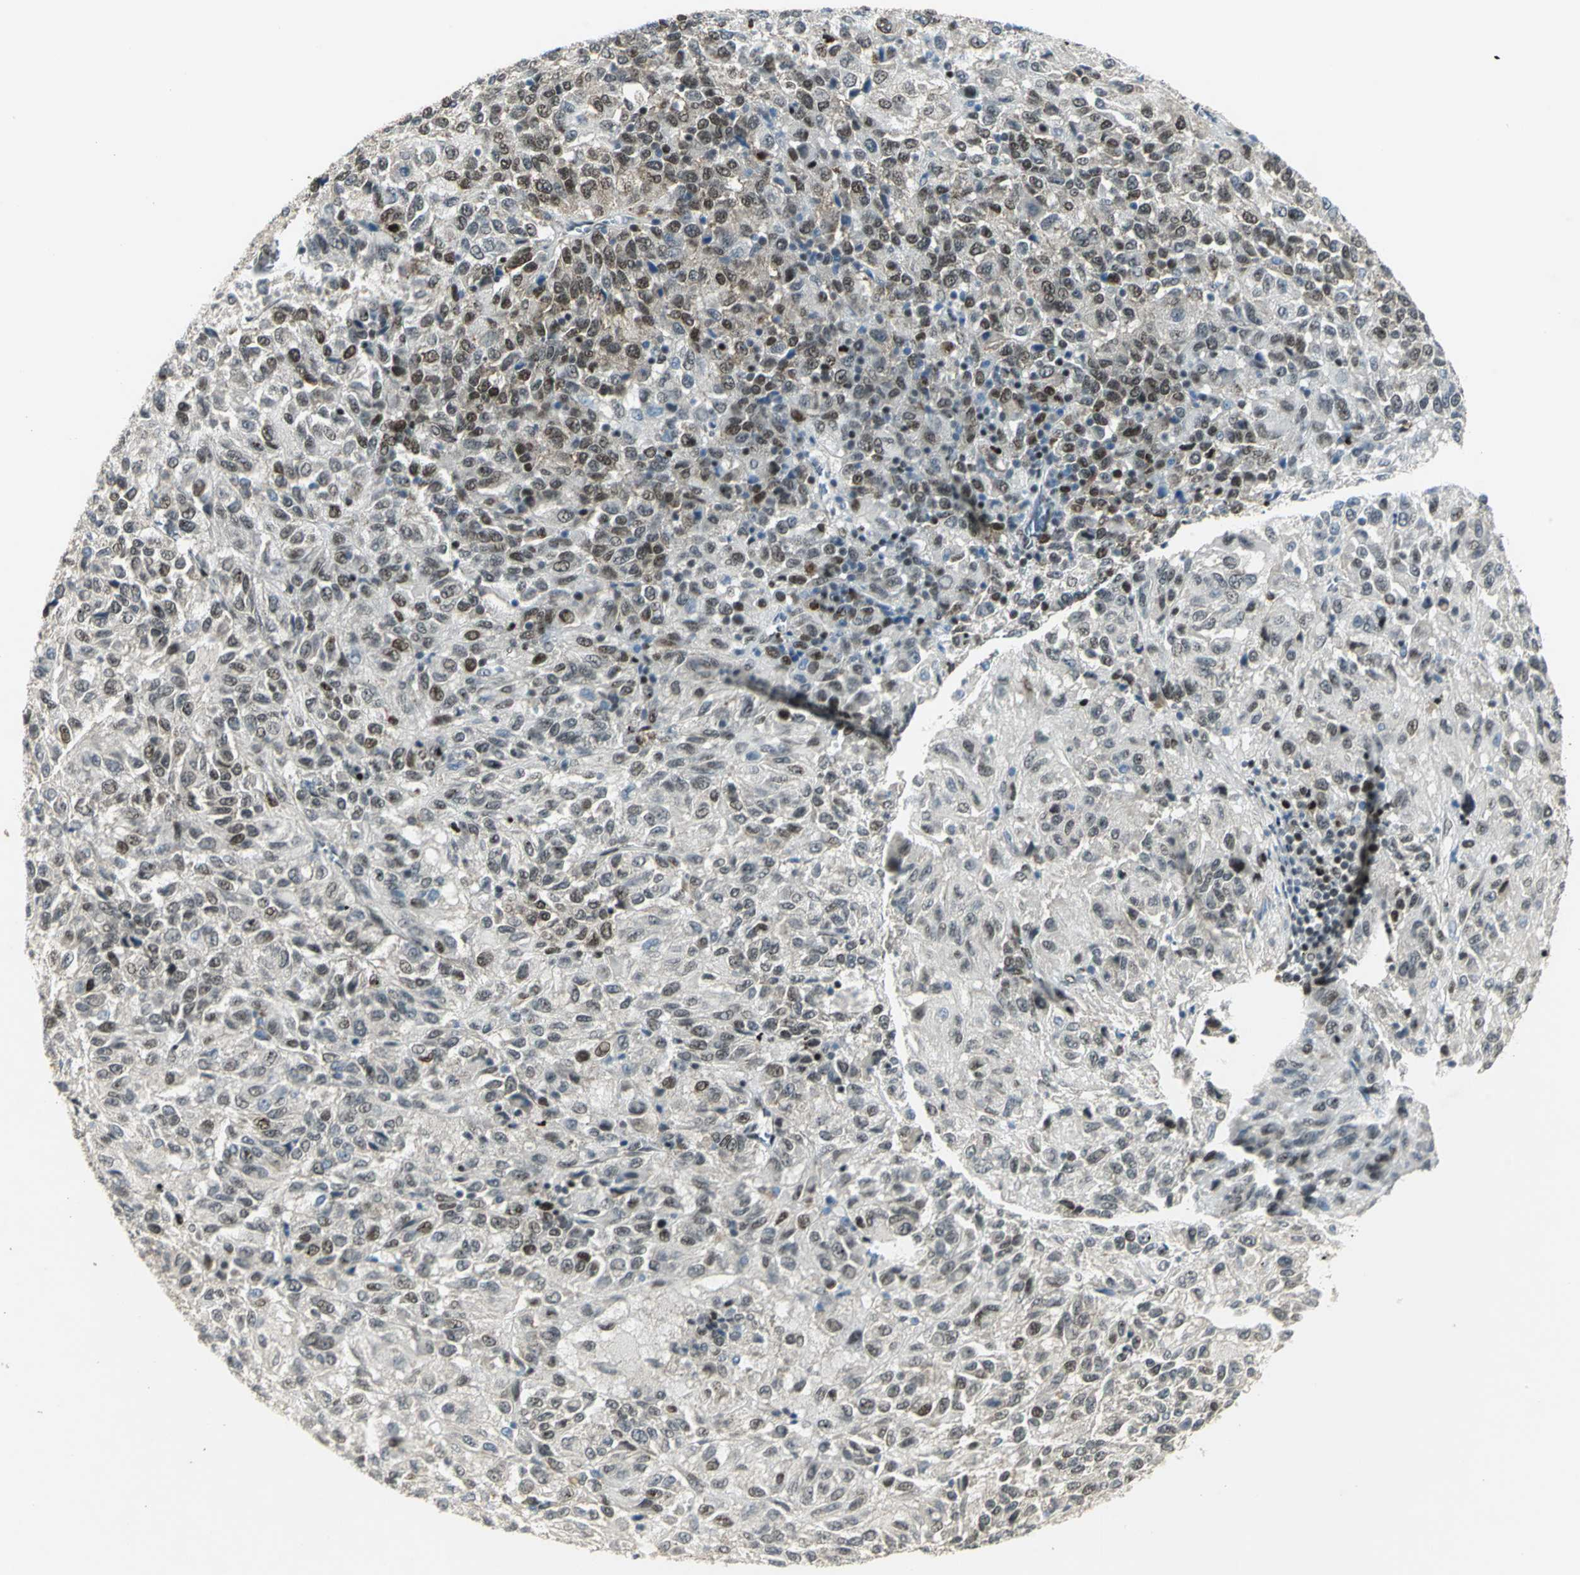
{"staining": {"intensity": "moderate", "quantity": "25%-75%", "location": "nuclear"}, "tissue": "melanoma", "cell_type": "Tumor cells", "image_type": "cancer", "snomed": [{"axis": "morphology", "description": "Malignant melanoma, Metastatic site"}, {"axis": "topography", "description": "Lung"}], "caption": "Brown immunohistochemical staining in melanoma shows moderate nuclear expression in approximately 25%-75% of tumor cells.", "gene": "AK6", "patient": {"sex": "male", "age": 64}}